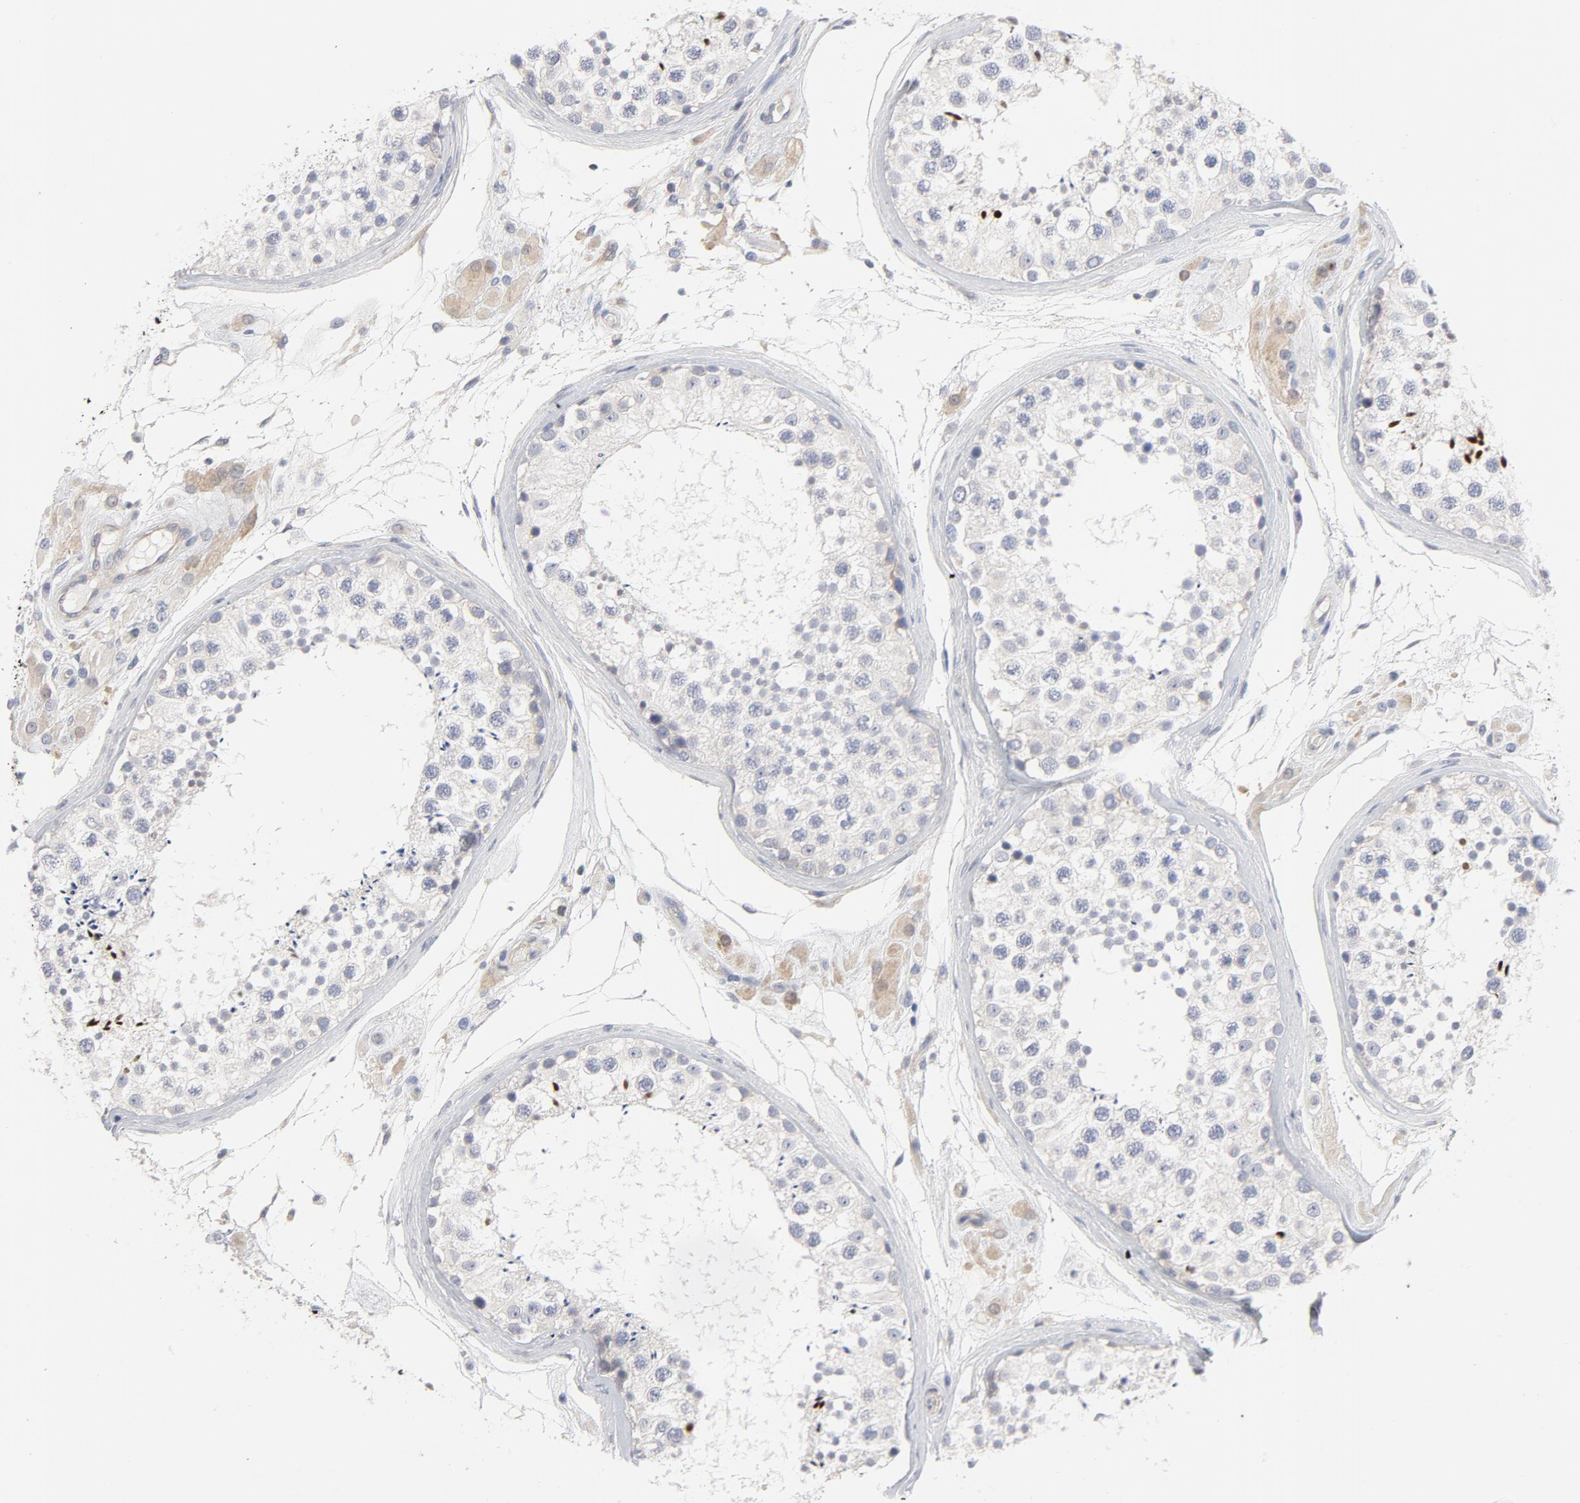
{"staining": {"intensity": "moderate", "quantity": "<25%", "location": "nuclear"}, "tissue": "testis", "cell_type": "Cells in seminiferous ducts", "image_type": "normal", "snomed": [{"axis": "morphology", "description": "Normal tissue, NOS"}, {"axis": "topography", "description": "Testis"}], "caption": "A high-resolution image shows immunohistochemistry (IHC) staining of normal testis, which displays moderate nuclear expression in about <25% of cells in seminiferous ducts.", "gene": "ROCK1", "patient": {"sex": "male", "age": 46}}